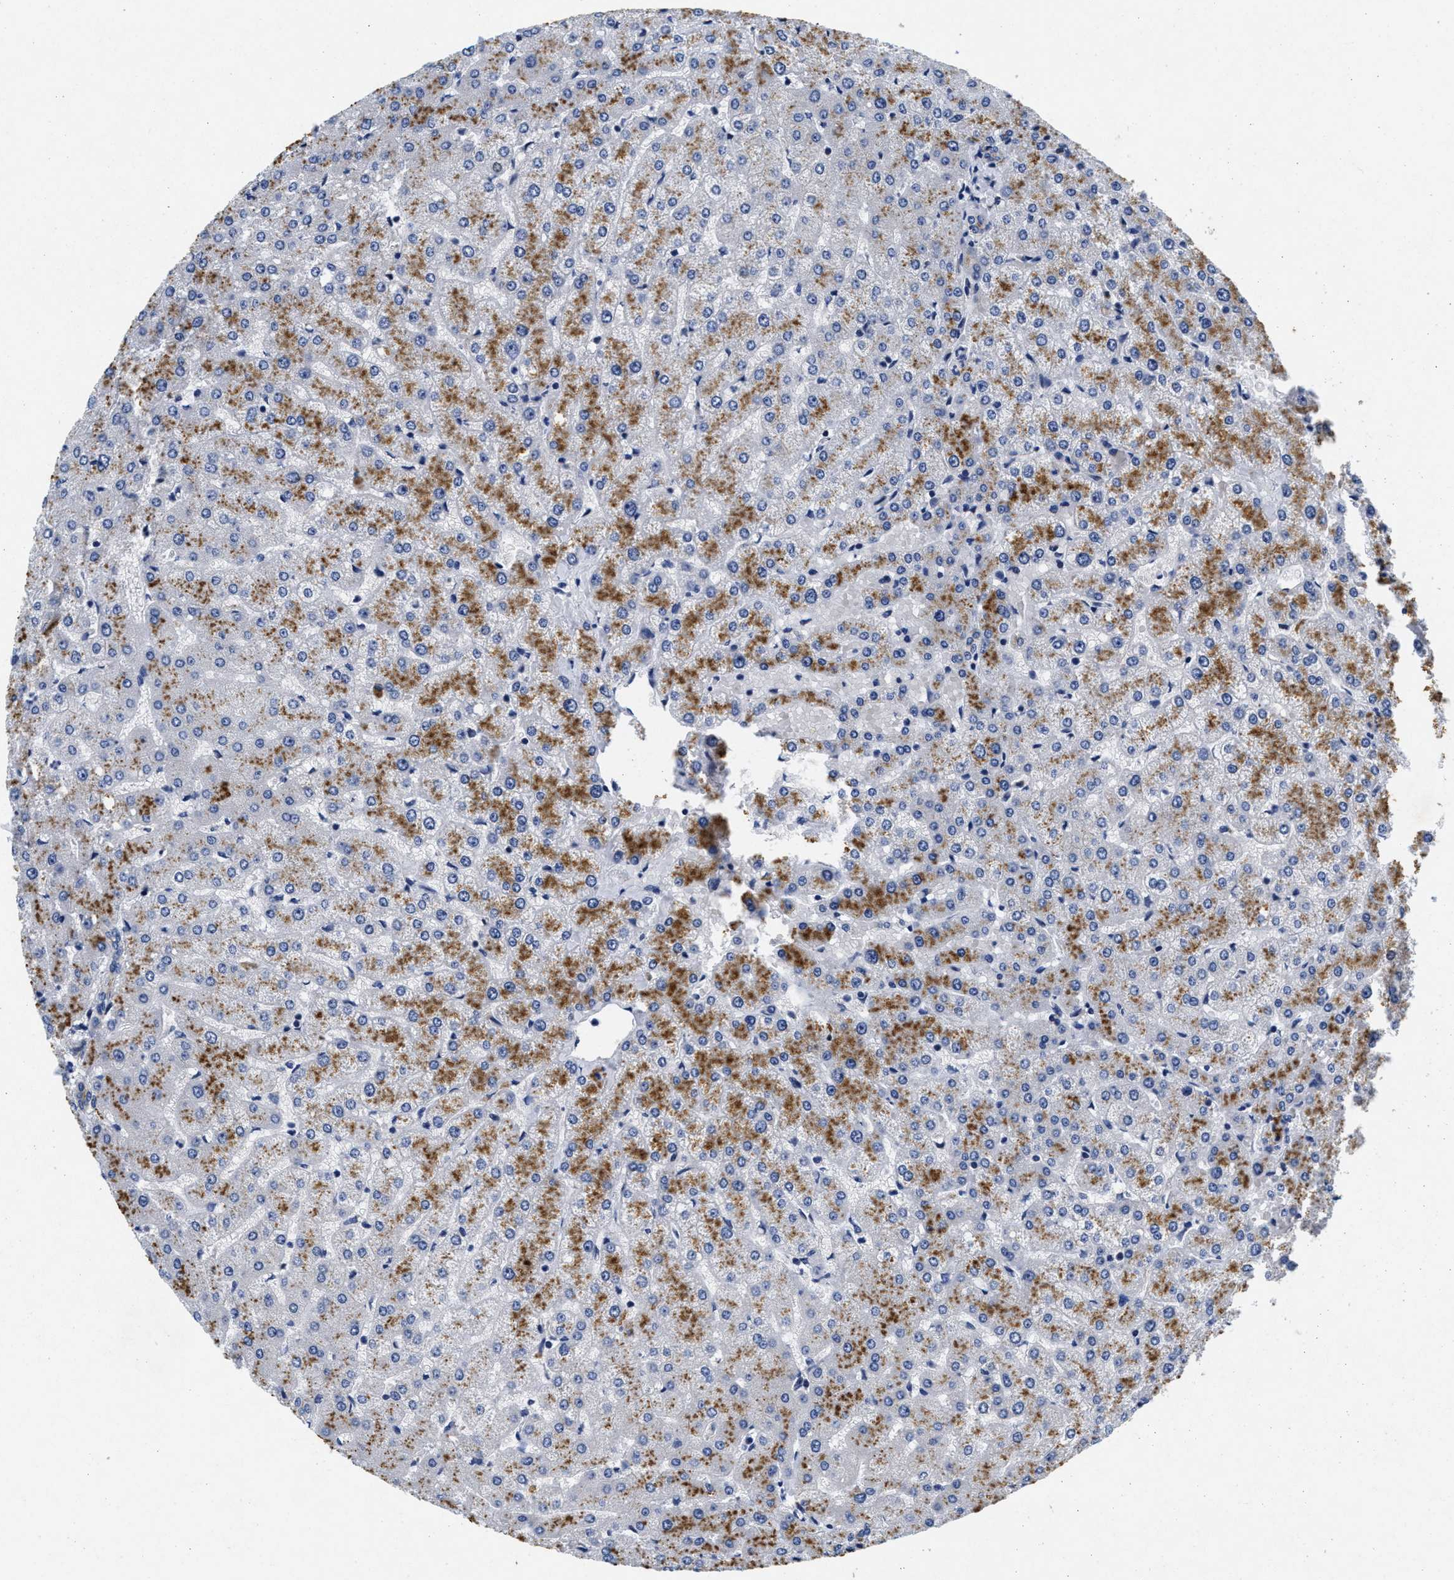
{"staining": {"intensity": "weak", "quantity": "<25%", "location": "cytoplasmic/membranous"}, "tissue": "liver", "cell_type": "Cholangiocytes", "image_type": "normal", "snomed": [{"axis": "morphology", "description": "Normal tissue, NOS"}, {"axis": "topography", "description": "Liver"}], "caption": "The photomicrograph displays no staining of cholangiocytes in normal liver.", "gene": "LAD1", "patient": {"sex": "female", "age": 54}}